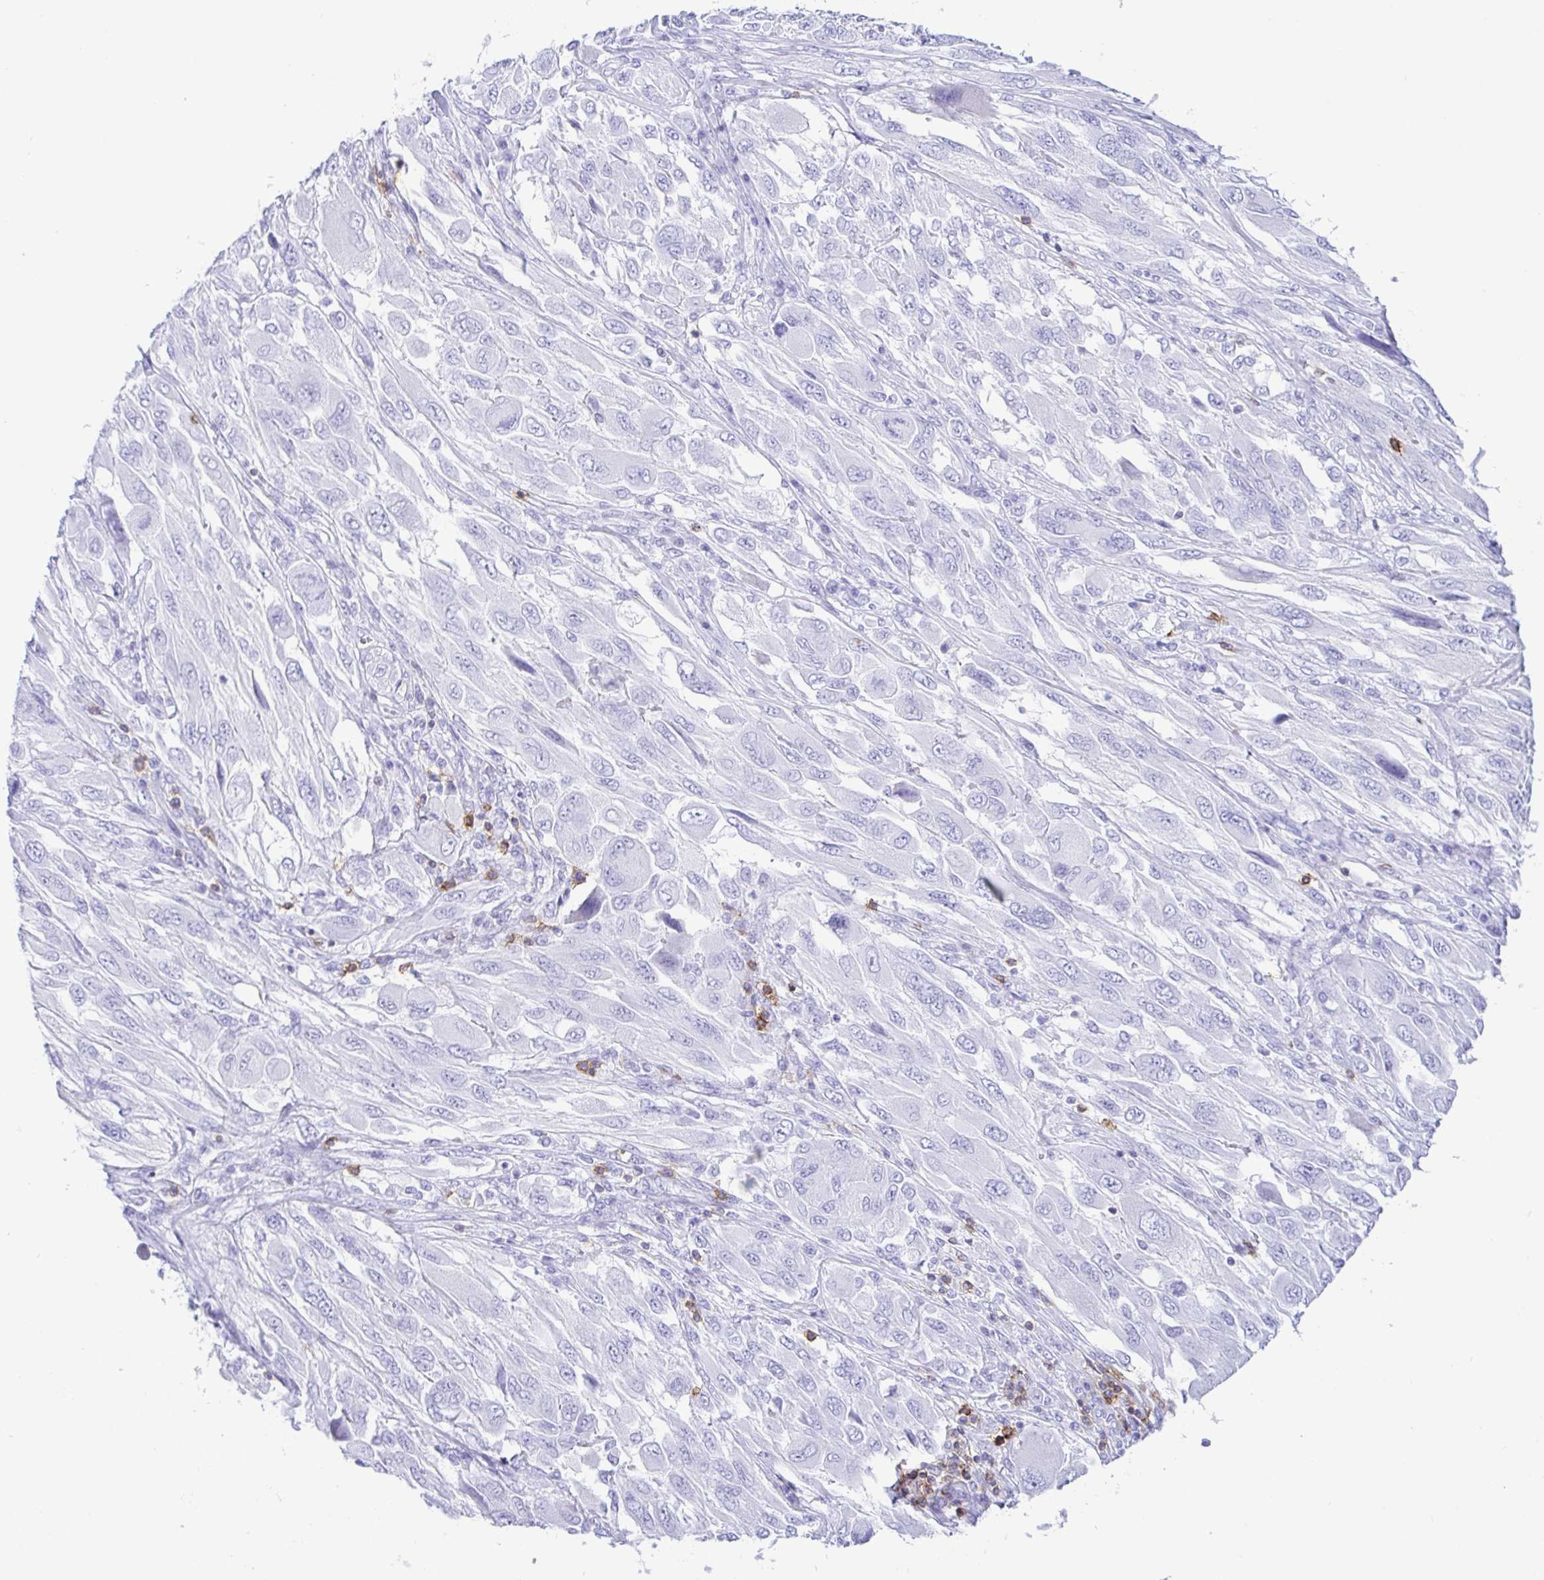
{"staining": {"intensity": "negative", "quantity": "none", "location": "none"}, "tissue": "melanoma", "cell_type": "Tumor cells", "image_type": "cancer", "snomed": [{"axis": "morphology", "description": "Malignant melanoma, NOS"}, {"axis": "topography", "description": "Skin"}], "caption": "This photomicrograph is of melanoma stained with IHC to label a protein in brown with the nuclei are counter-stained blue. There is no staining in tumor cells.", "gene": "CD5", "patient": {"sex": "female", "age": 91}}